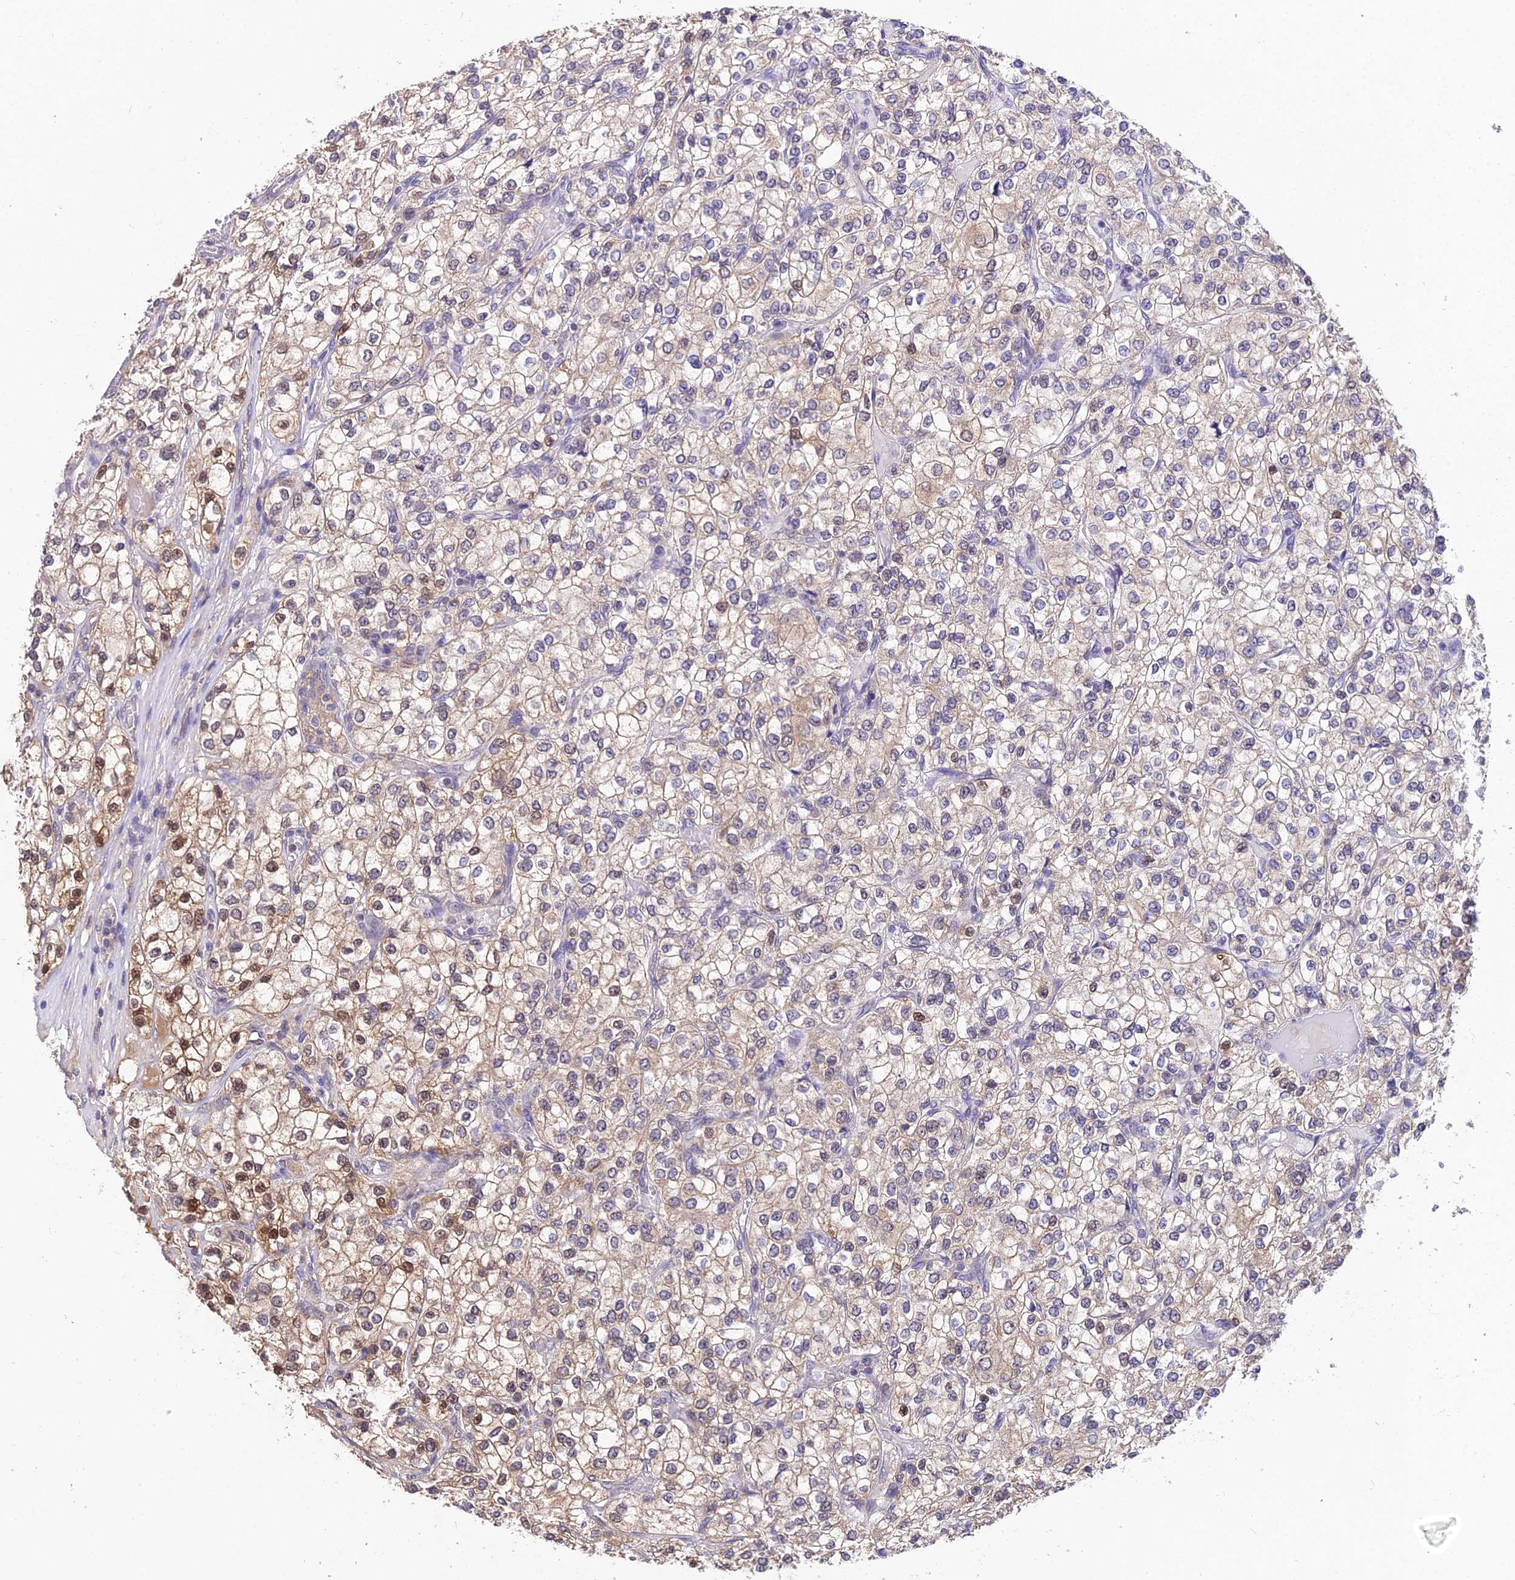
{"staining": {"intensity": "moderate", "quantity": "<25%", "location": "nuclear"}, "tissue": "renal cancer", "cell_type": "Tumor cells", "image_type": "cancer", "snomed": [{"axis": "morphology", "description": "Adenocarcinoma, NOS"}, {"axis": "topography", "description": "Kidney"}], "caption": "An image of human renal adenocarcinoma stained for a protein demonstrates moderate nuclear brown staining in tumor cells. Immunohistochemistry (ihc) stains the protein in brown and the nuclei are stained blue.", "gene": "PGK1", "patient": {"sex": "male", "age": 80}}